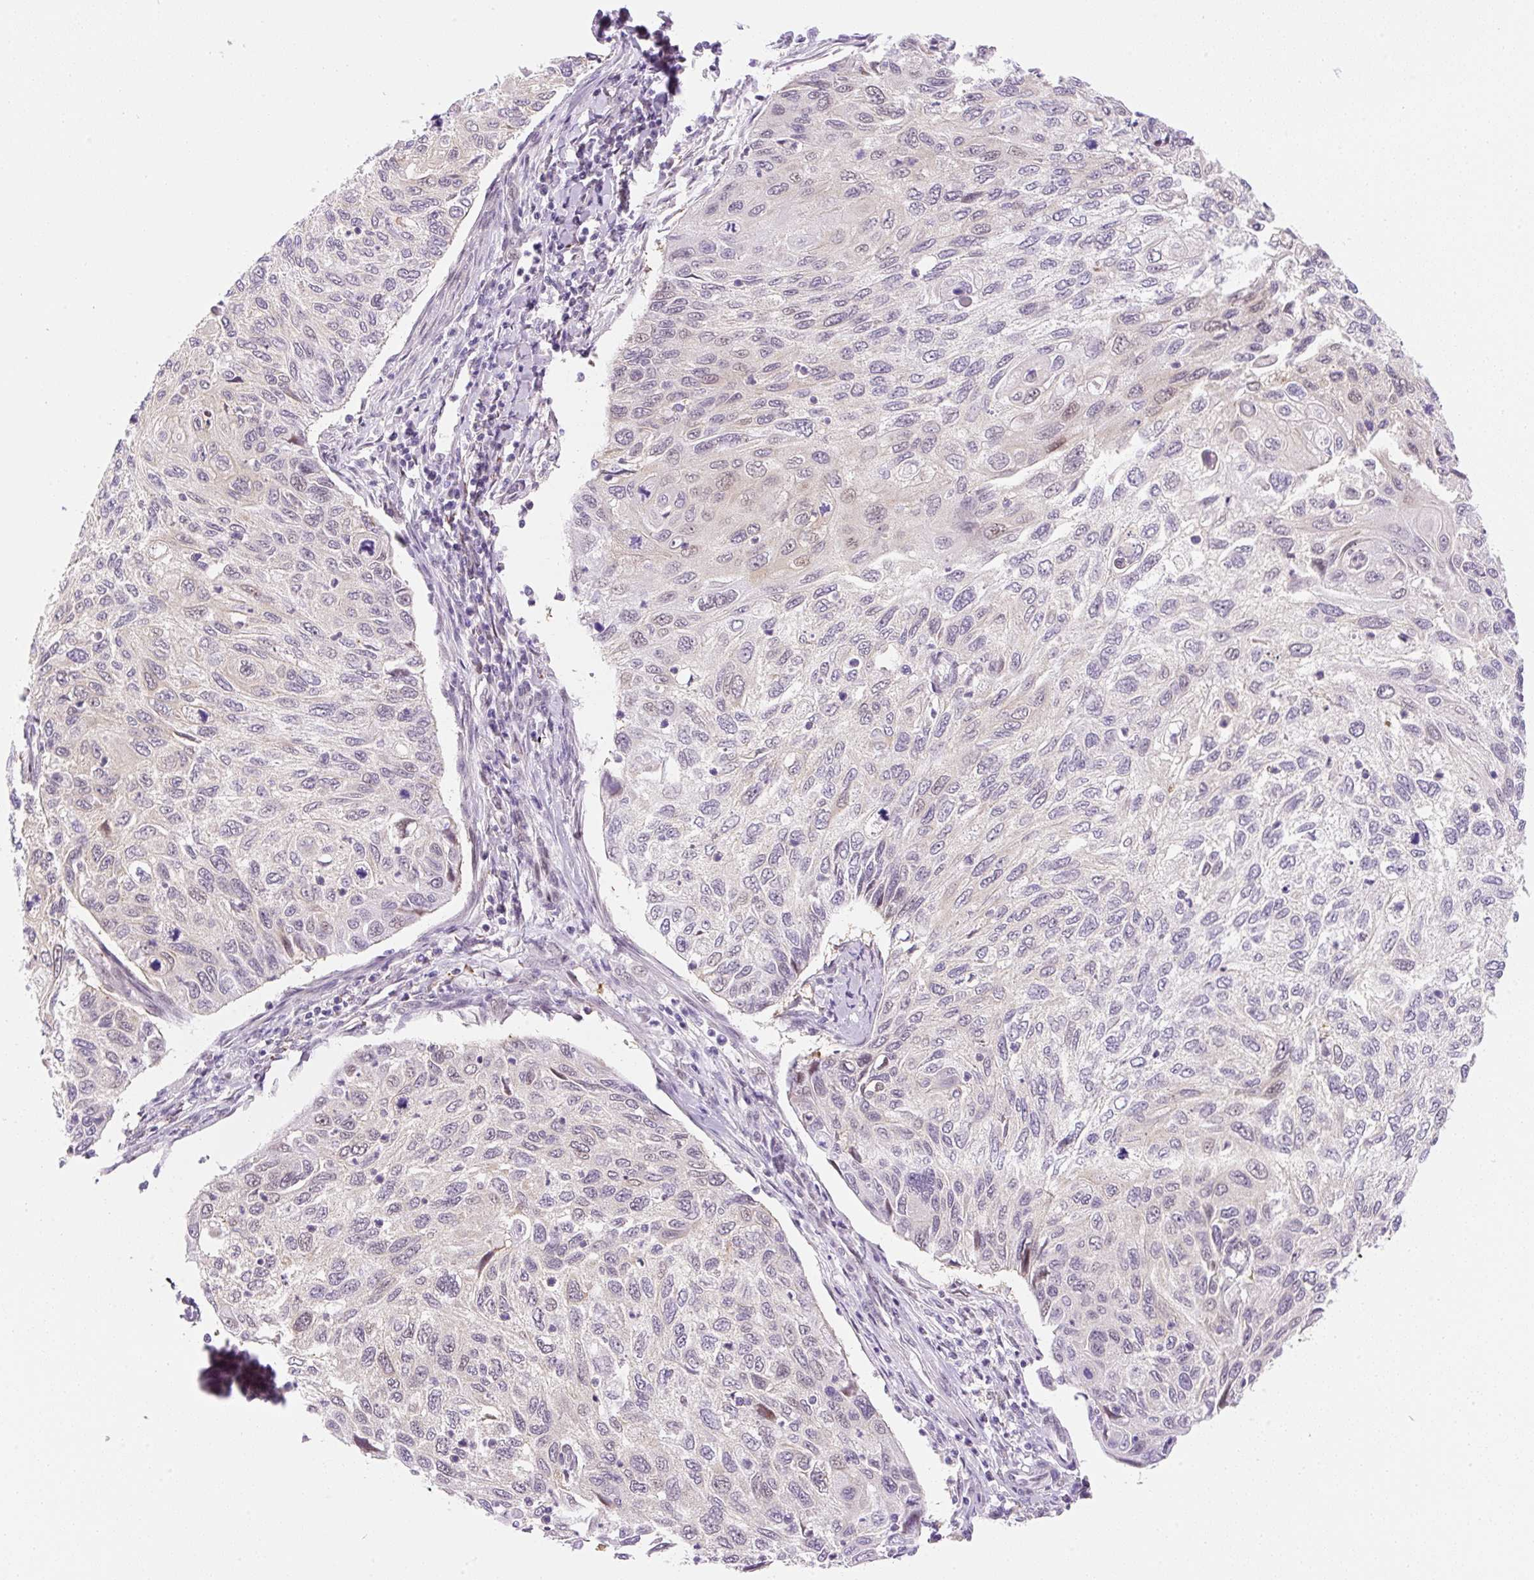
{"staining": {"intensity": "weak", "quantity": "<25%", "location": "nuclear"}, "tissue": "cervical cancer", "cell_type": "Tumor cells", "image_type": "cancer", "snomed": [{"axis": "morphology", "description": "Squamous cell carcinoma, NOS"}, {"axis": "topography", "description": "Cervix"}], "caption": "The micrograph demonstrates no significant expression in tumor cells of cervical cancer. (Immunohistochemistry, brightfield microscopy, high magnification).", "gene": "SYNE3", "patient": {"sex": "female", "age": 70}}